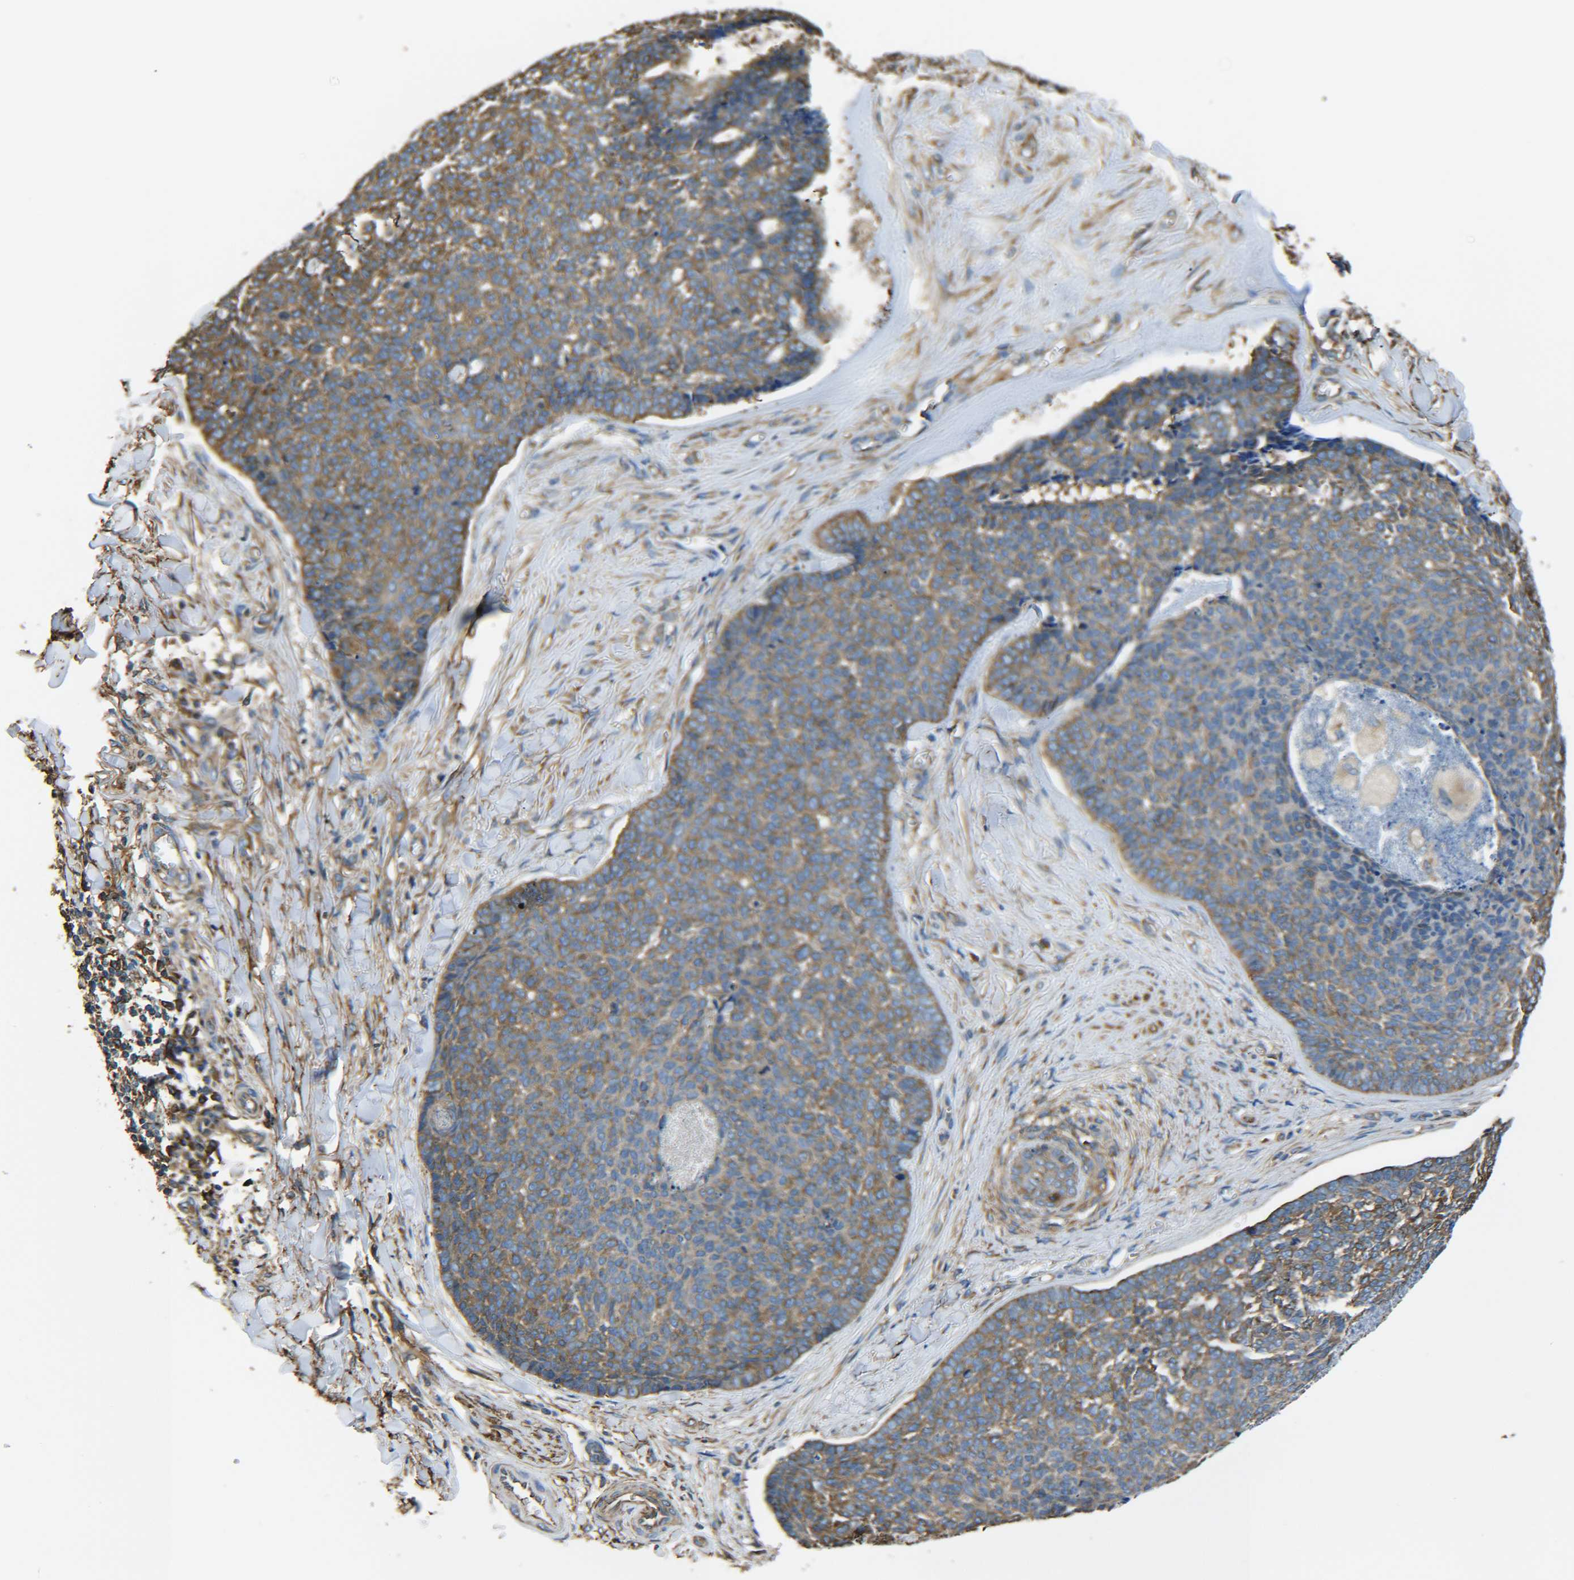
{"staining": {"intensity": "moderate", "quantity": ">75%", "location": "cytoplasmic/membranous"}, "tissue": "skin cancer", "cell_type": "Tumor cells", "image_type": "cancer", "snomed": [{"axis": "morphology", "description": "Basal cell carcinoma"}, {"axis": "topography", "description": "Skin"}], "caption": "The immunohistochemical stain highlights moderate cytoplasmic/membranous positivity in tumor cells of skin cancer tissue. (Brightfield microscopy of DAB IHC at high magnification).", "gene": "TUBB", "patient": {"sex": "male", "age": 84}}